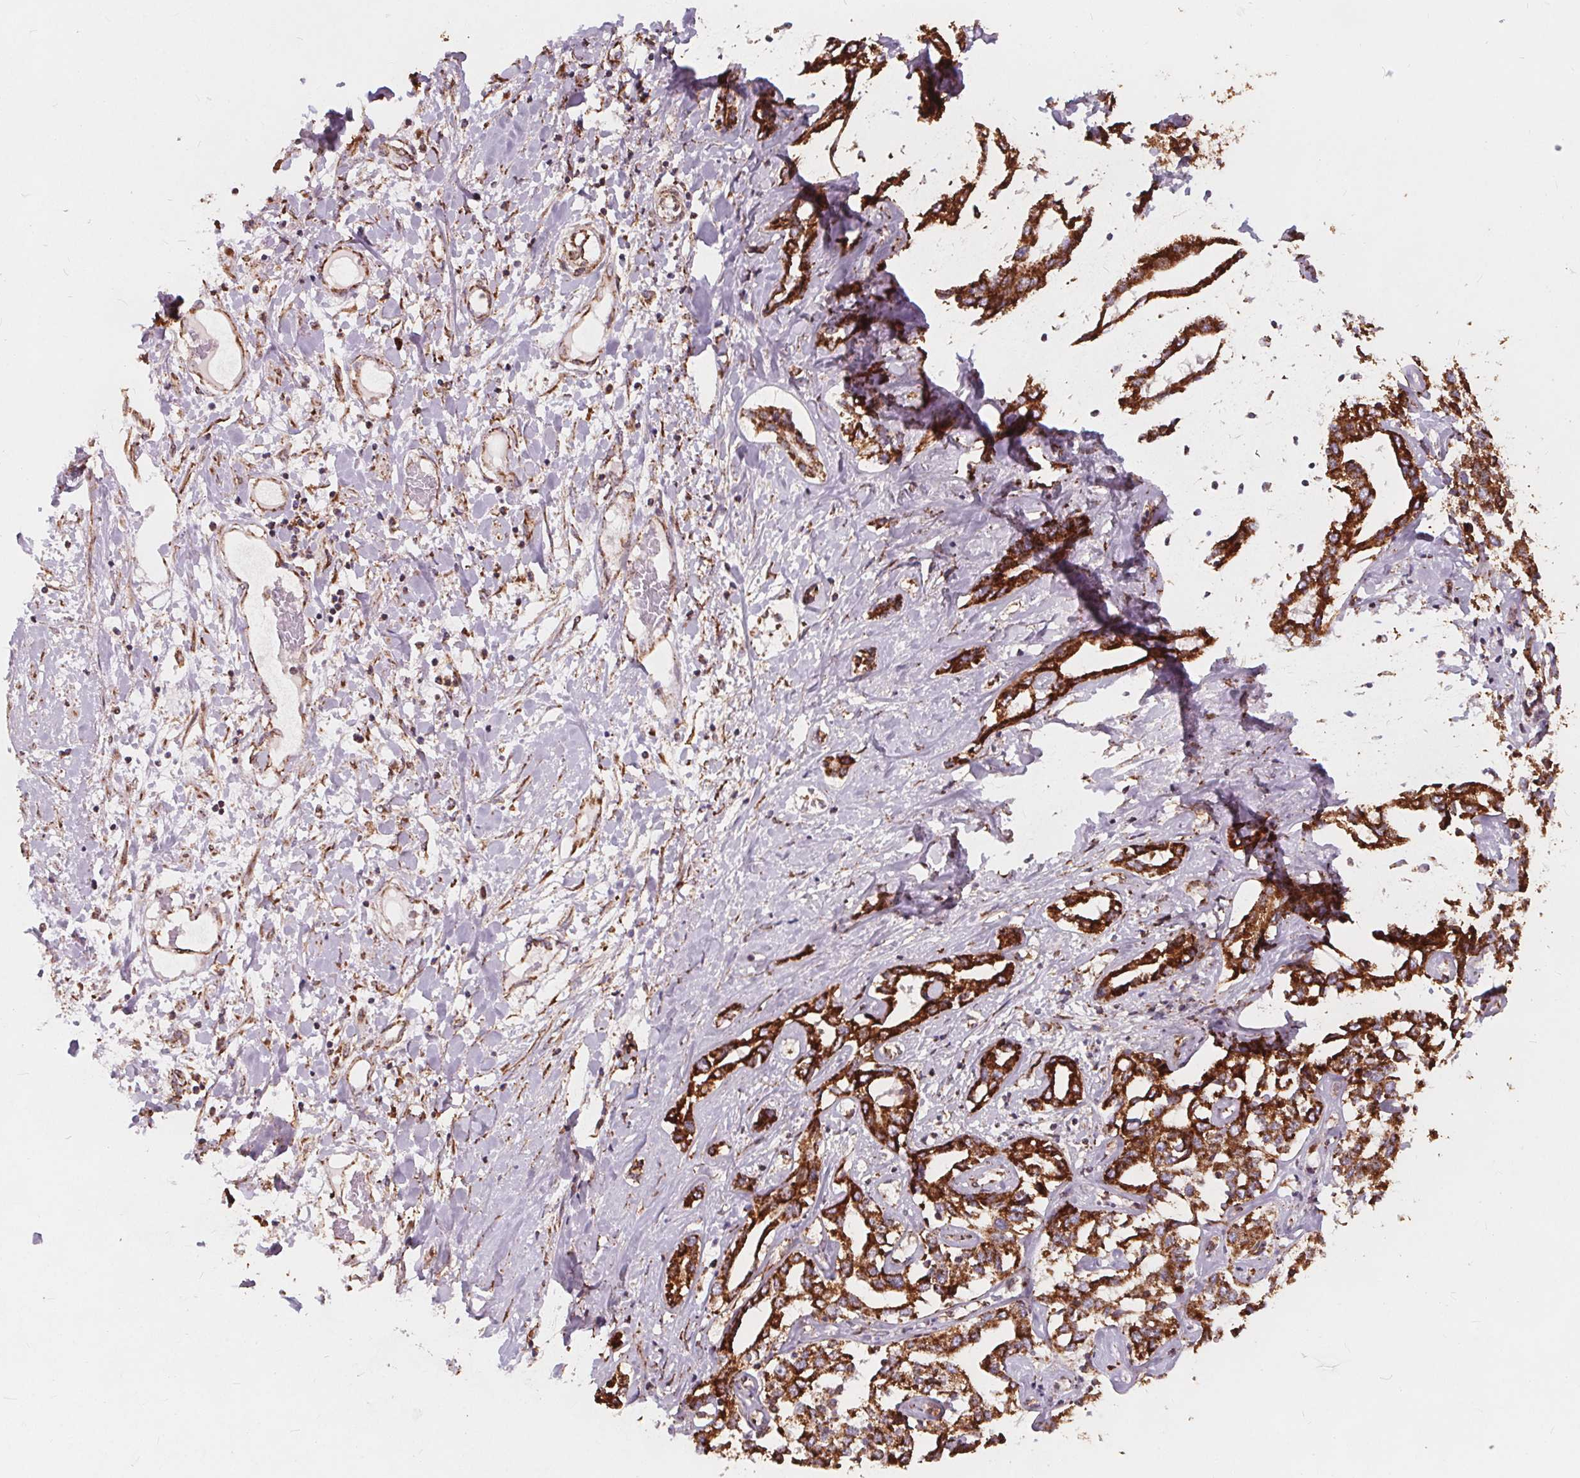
{"staining": {"intensity": "strong", "quantity": ">75%", "location": "cytoplasmic/membranous"}, "tissue": "liver cancer", "cell_type": "Tumor cells", "image_type": "cancer", "snomed": [{"axis": "morphology", "description": "Cholangiocarcinoma"}, {"axis": "topography", "description": "Liver"}], "caption": "Protein expression analysis of human cholangiocarcinoma (liver) reveals strong cytoplasmic/membranous expression in about >75% of tumor cells.", "gene": "PLSCR3", "patient": {"sex": "male", "age": 59}}